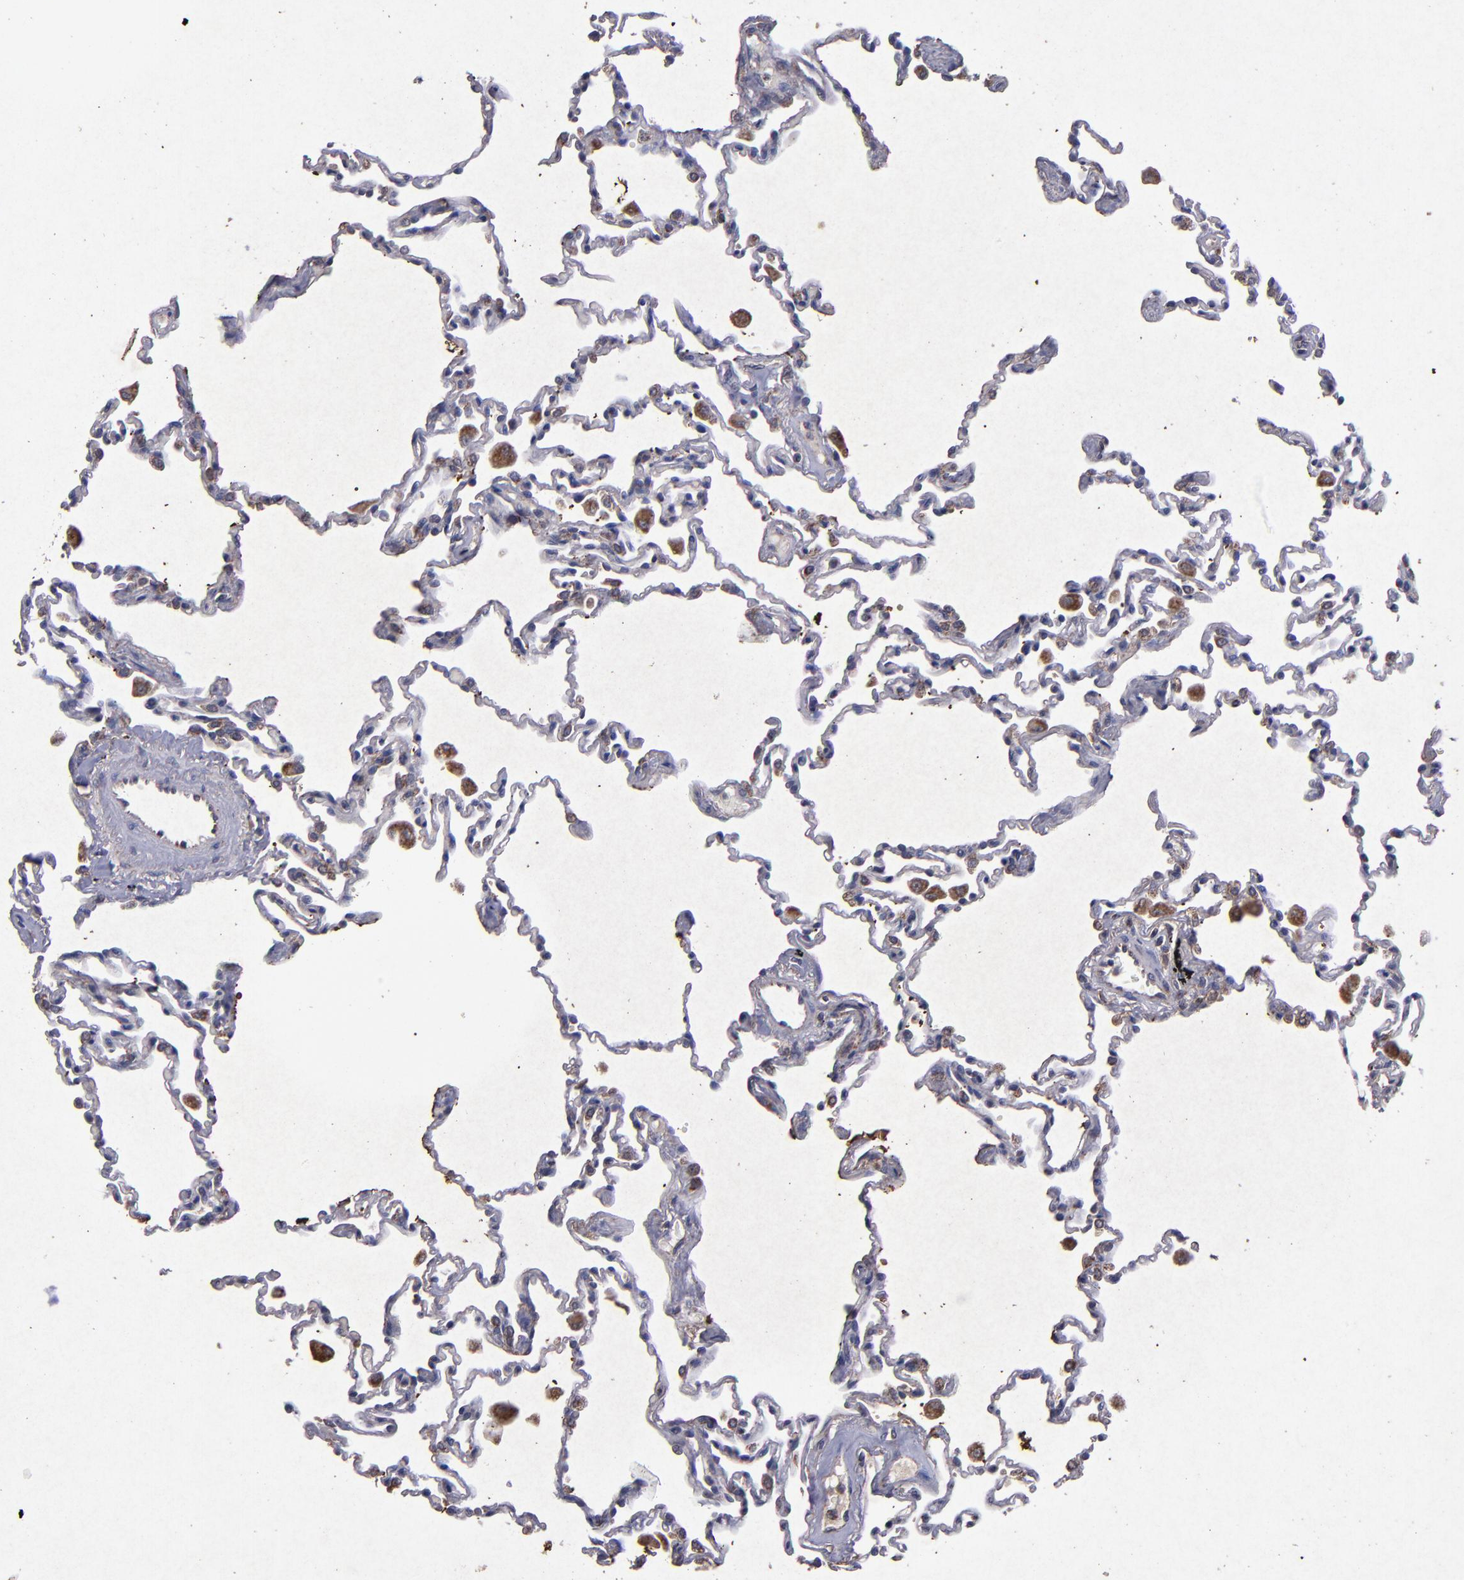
{"staining": {"intensity": "negative", "quantity": "none", "location": "none"}, "tissue": "lung", "cell_type": "Alveolar cells", "image_type": "normal", "snomed": [{"axis": "morphology", "description": "Normal tissue, NOS"}, {"axis": "topography", "description": "Lung"}], "caption": "DAB (3,3'-diaminobenzidine) immunohistochemical staining of benign human lung displays no significant staining in alveolar cells.", "gene": "TIMM9", "patient": {"sex": "male", "age": 59}}